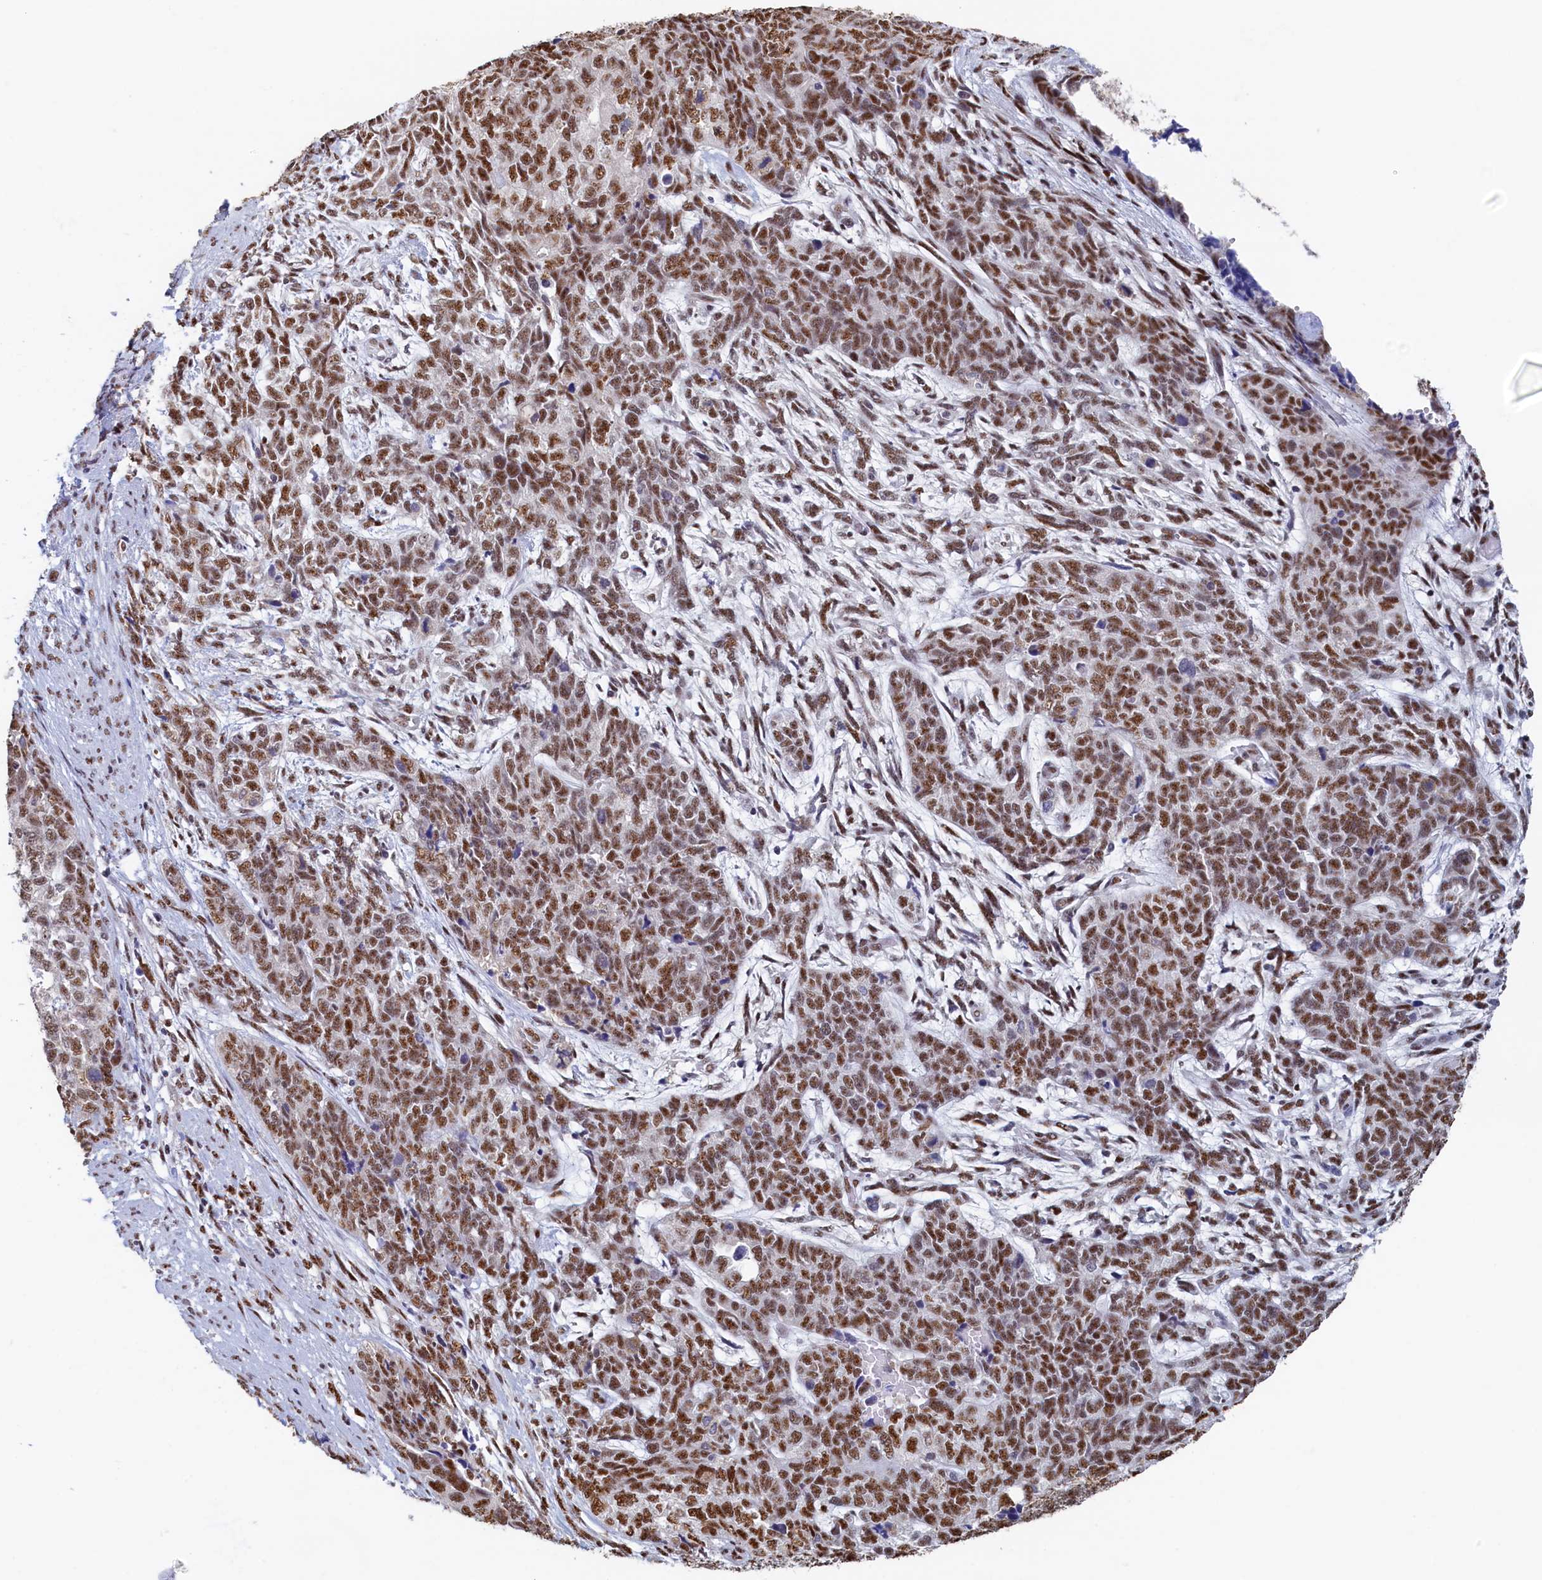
{"staining": {"intensity": "moderate", "quantity": "25%-75%", "location": "nuclear"}, "tissue": "cervical cancer", "cell_type": "Tumor cells", "image_type": "cancer", "snomed": [{"axis": "morphology", "description": "Squamous cell carcinoma, NOS"}, {"axis": "topography", "description": "Cervix"}], "caption": "Immunohistochemical staining of human cervical cancer shows moderate nuclear protein expression in about 25%-75% of tumor cells. Using DAB (brown) and hematoxylin (blue) stains, captured at high magnification using brightfield microscopy.", "gene": "MOSPD3", "patient": {"sex": "female", "age": 63}}